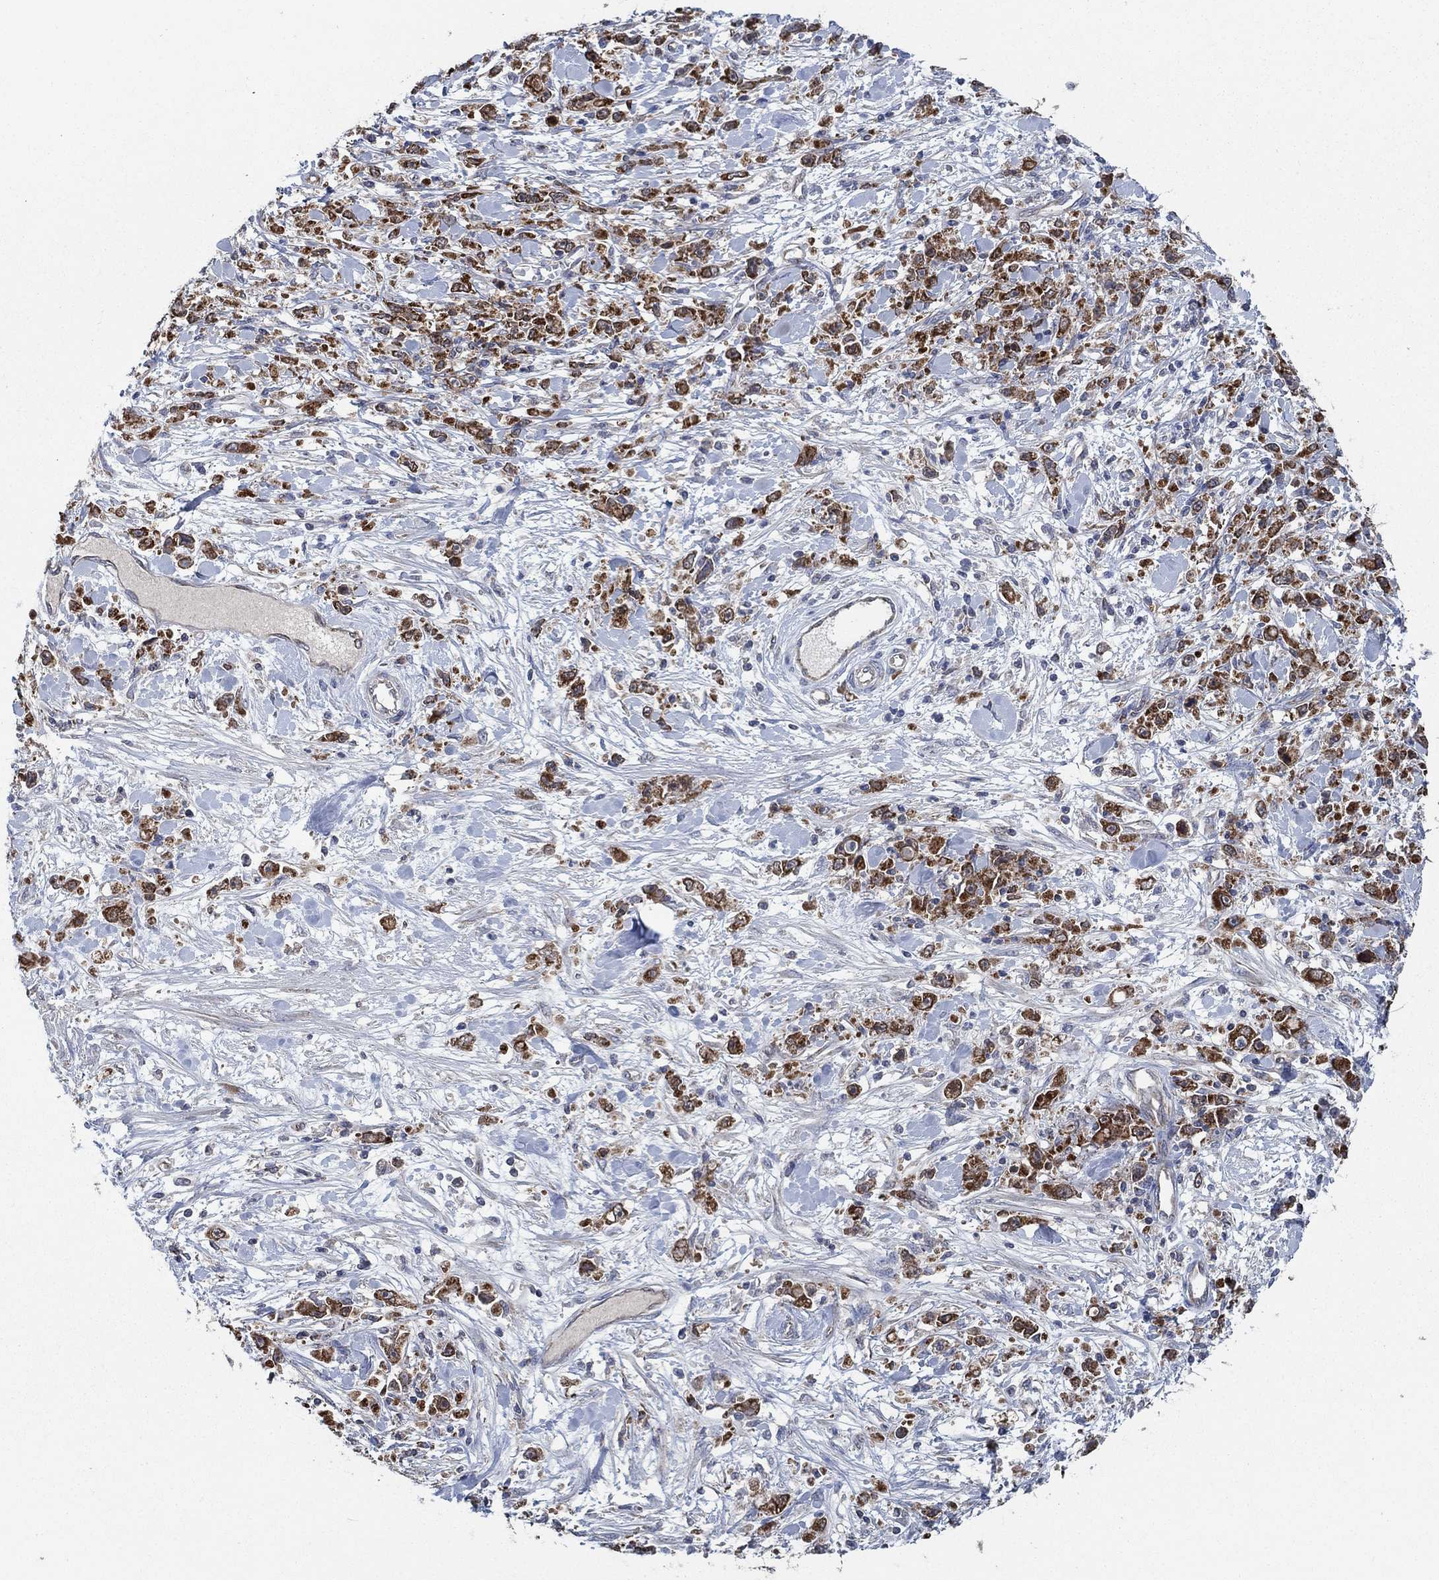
{"staining": {"intensity": "strong", "quantity": ">75%", "location": "cytoplasmic/membranous"}, "tissue": "stomach cancer", "cell_type": "Tumor cells", "image_type": "cancer", "snomed": [{"axis": "morphology", "description": "Adenocarcinoma, NOS"}, {"axis": "topography", "description": "Stomach"}], "caption": "The image exhibits immunohistochemical staining of stomach cancer. There is strong cytoplasmic/membranous staining is appreciated in approximately >75% of tumor cells. (IHC, brightfield microscopy, high magnification).", "gene": "HID1", "patient": {"sex": "female", "age": 59}}